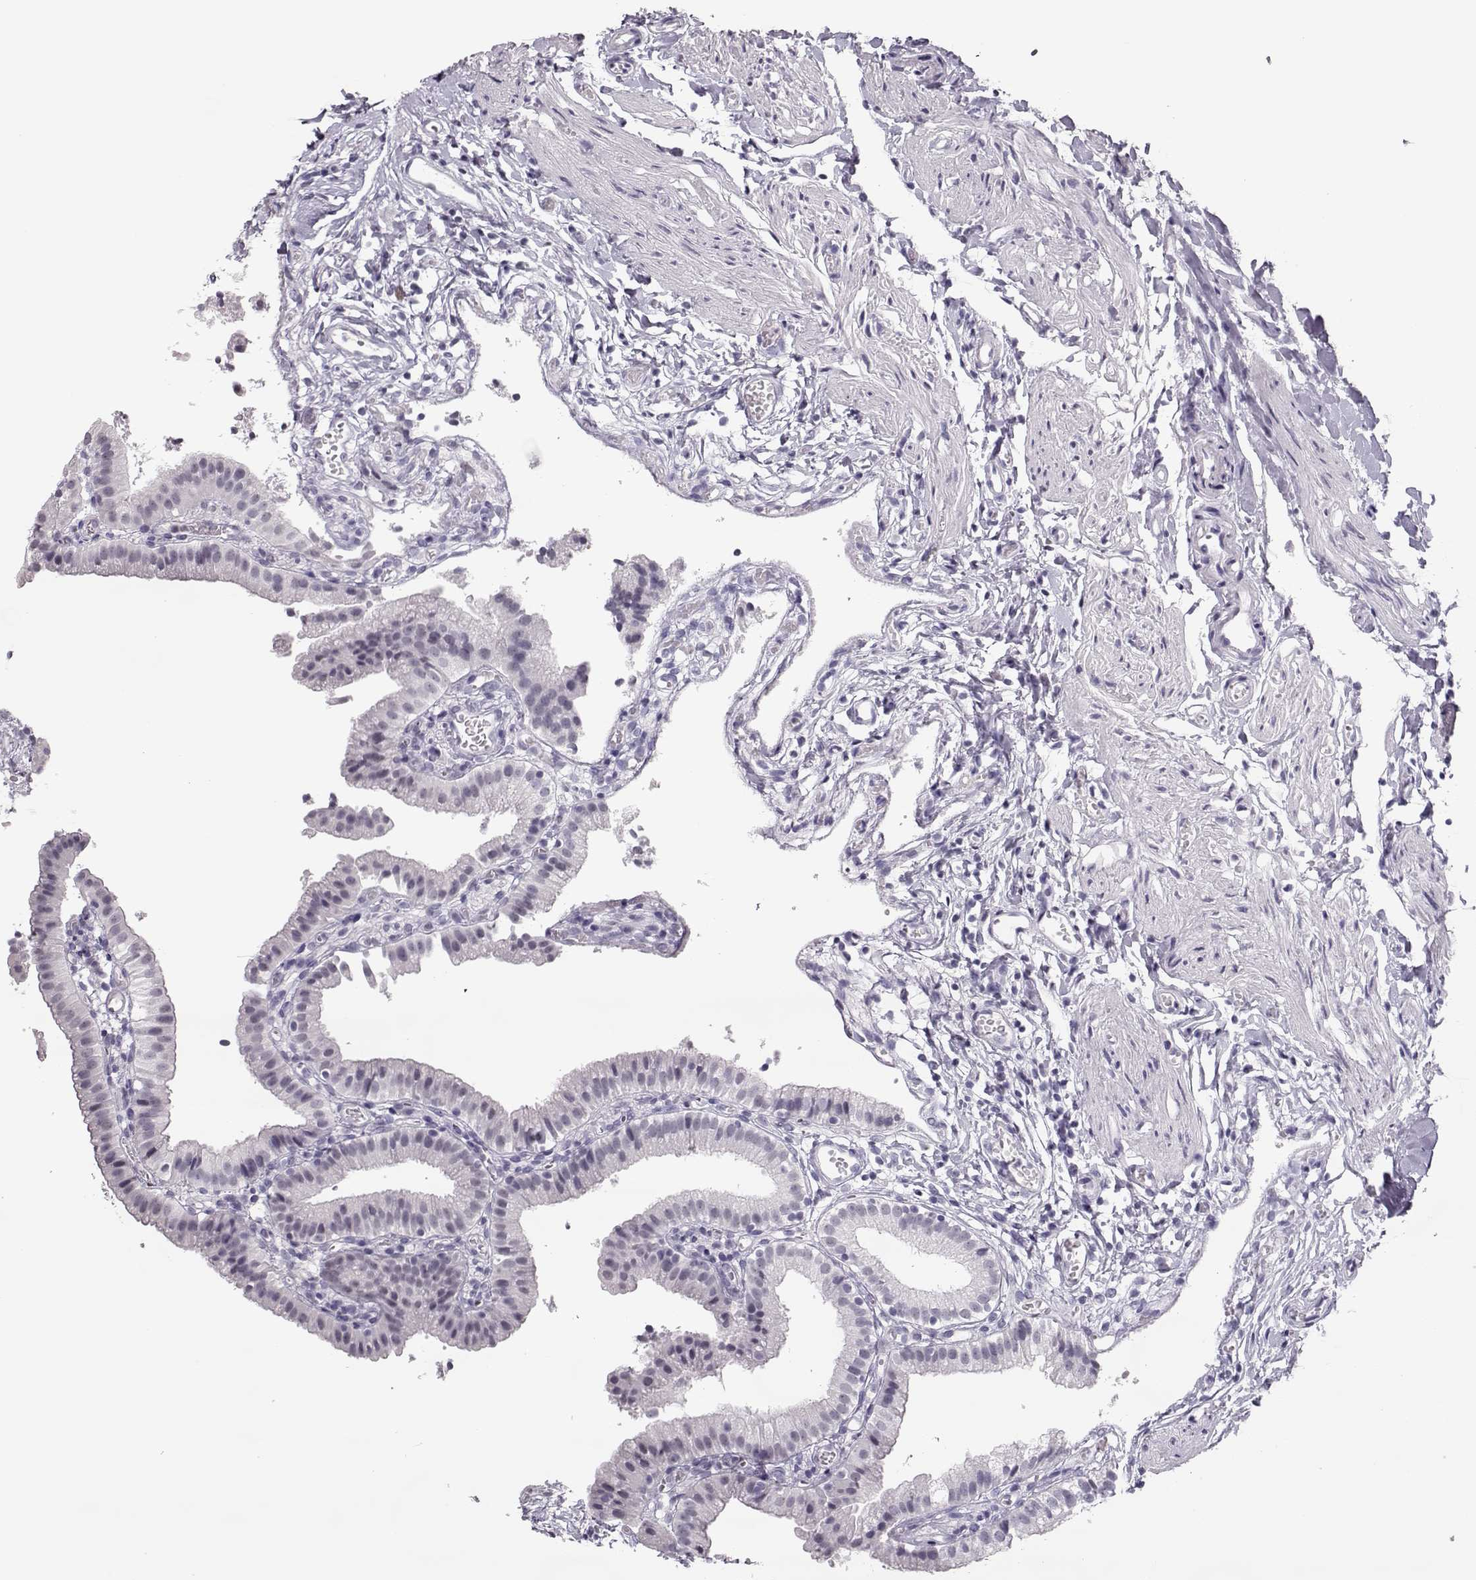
{"staining": {"intensity": "moderate", "quantity": "<25%", "location": "nuclear"}, "tissue": "gallbladder", "cell_type": "Glandular cells", "image_type": "normal", "snomed": [{"axis": "morphology", "description": "Normal tissue, NOS"}, {"axis": "topography", "description": "Gallbladder"}], "caption": "Immunohistochemistry photomicrograph of benign gallbladder: gallbladder stained using immunohistochemistry demonstrates low levels of moderate protein expression localized specifically in the nuclear of glandular cells, appearing as a nuclear brown color.", "gene": "SGO1", "patient": {"sex": "female", "age": 47}}